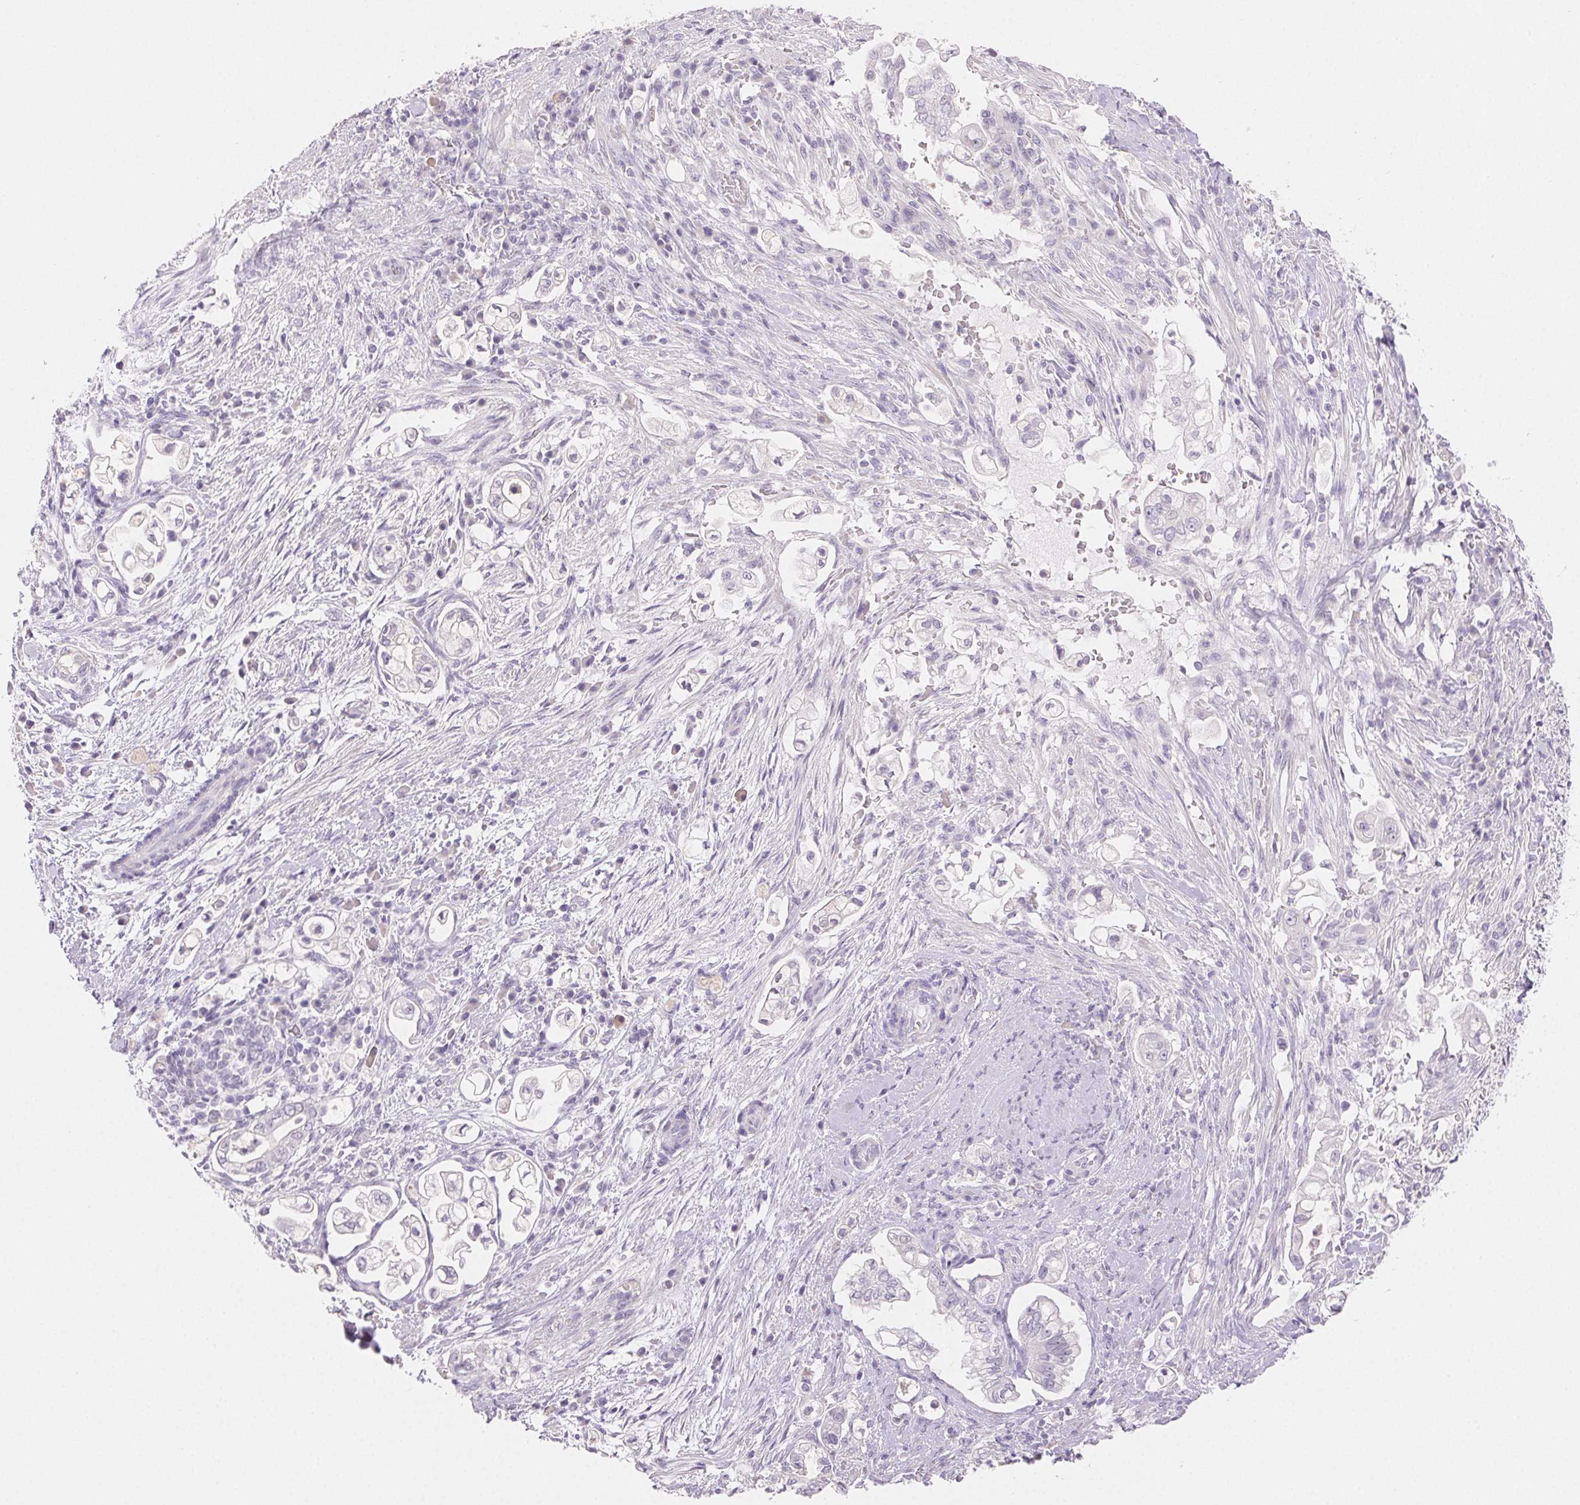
{"staining": {"intensity": "negative", "quantity": "none", "location": "none"}, "tissue": "pancreatic cancer", "cell_type": "Tumor cells", "image_type": "cancer", "snomed": [{"axis": "morphology", "description": "Adenocarcinoma, NOS"}, {"axis": "topography", "description": "Pancreas"}], "caption": "The image reveals no staining of tumor cells in pancreatic adenocarcinoma.", "gene": "BPIFB2", "patient": {"sex": "female", "age": 69}}